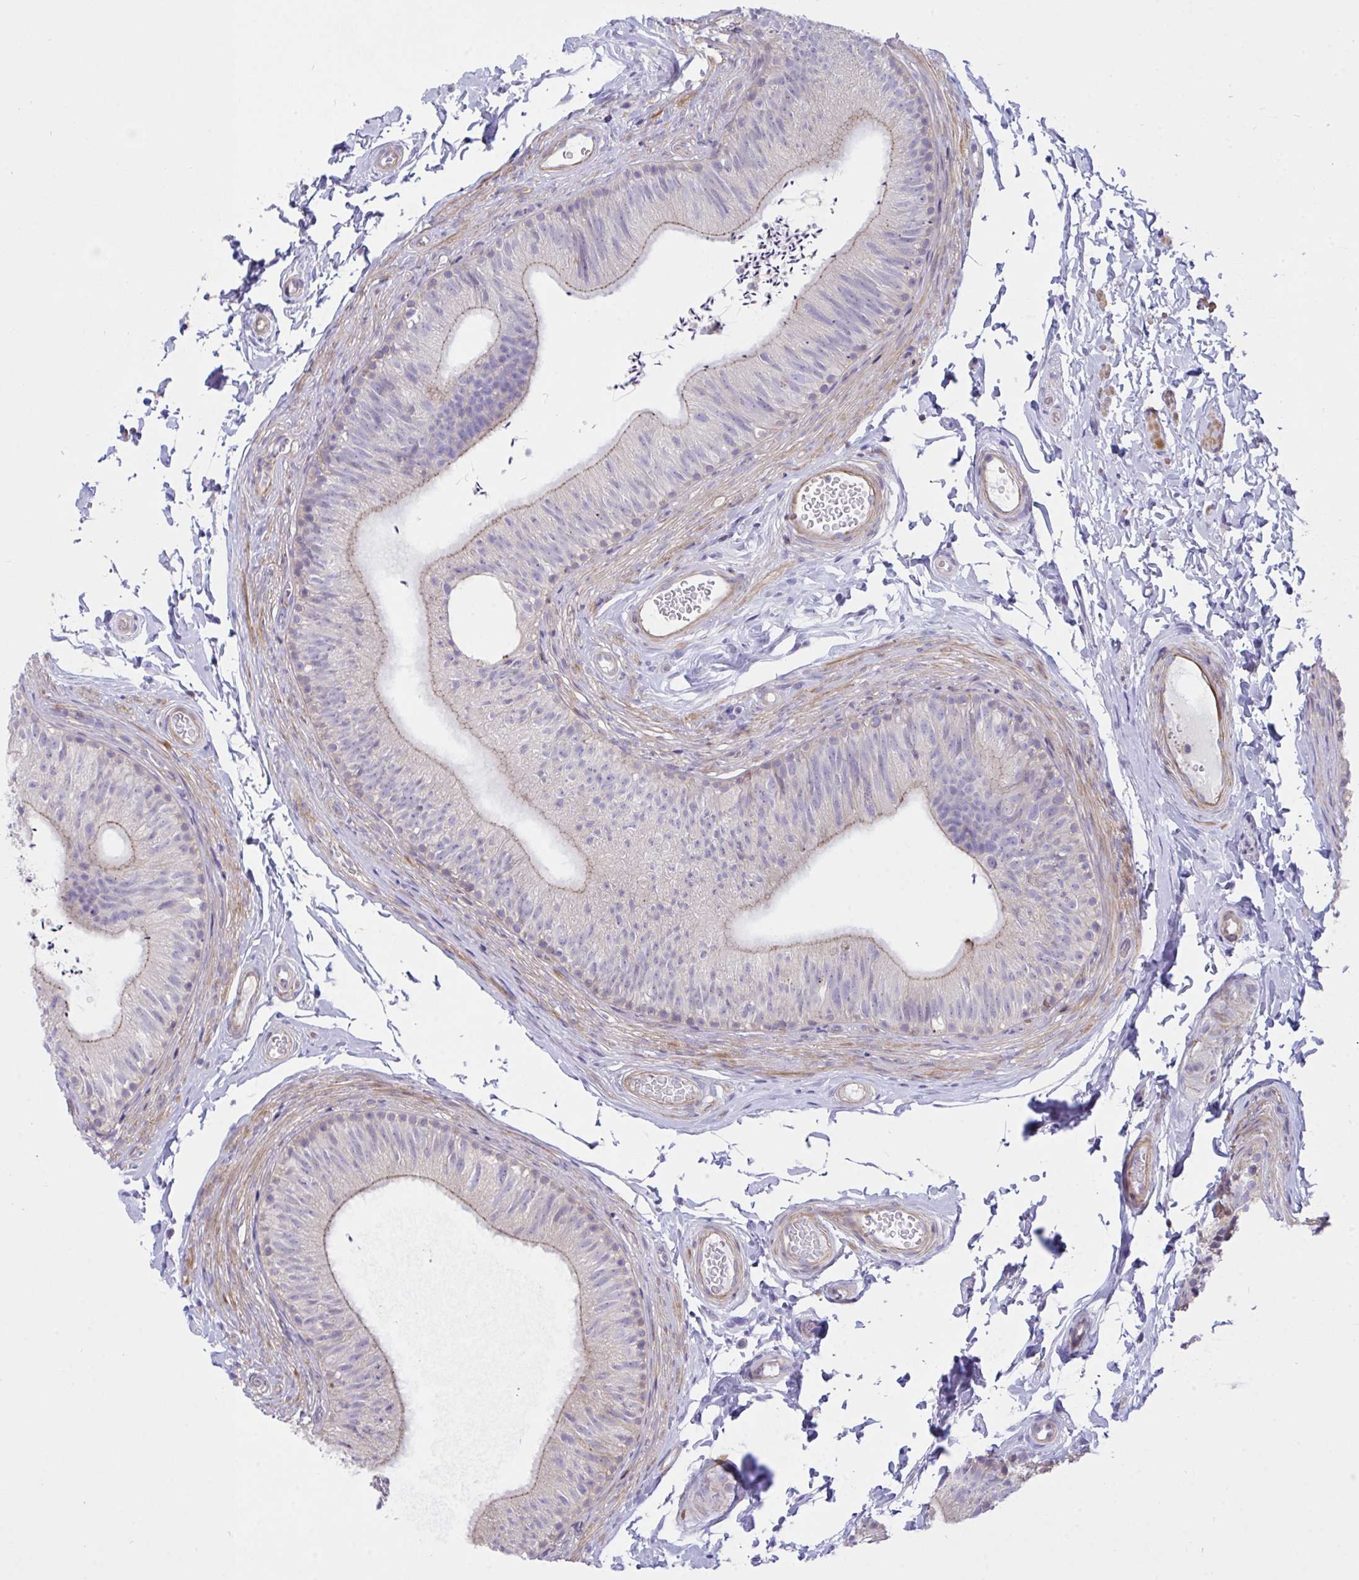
{"staining": {"intensity": "weak", "quantity": "25%-75%", "location": "cytoplasmic/membranous"}, "tissue": "epididymis", "cell_type": "Glandular cells", "image_type": "normal", "snomed": [{"axis": "morphology", "description": "Normal tissue, NOS"}, {"axis": "topography", "description": "Epididymis, spermatic cord, NOS"}, {"axis": "topography", "description": "Epididymis"}, {"axis": "topography", "description": "Peripheral nerve tissue"}], "caption": "Glandular cells demonstrate weak cytoplasmic/membranous positivity in about 25%-75% of cells in normal epididymis.", "gene": "PPIH", "patient": {"sex": "male", "age": 29}}